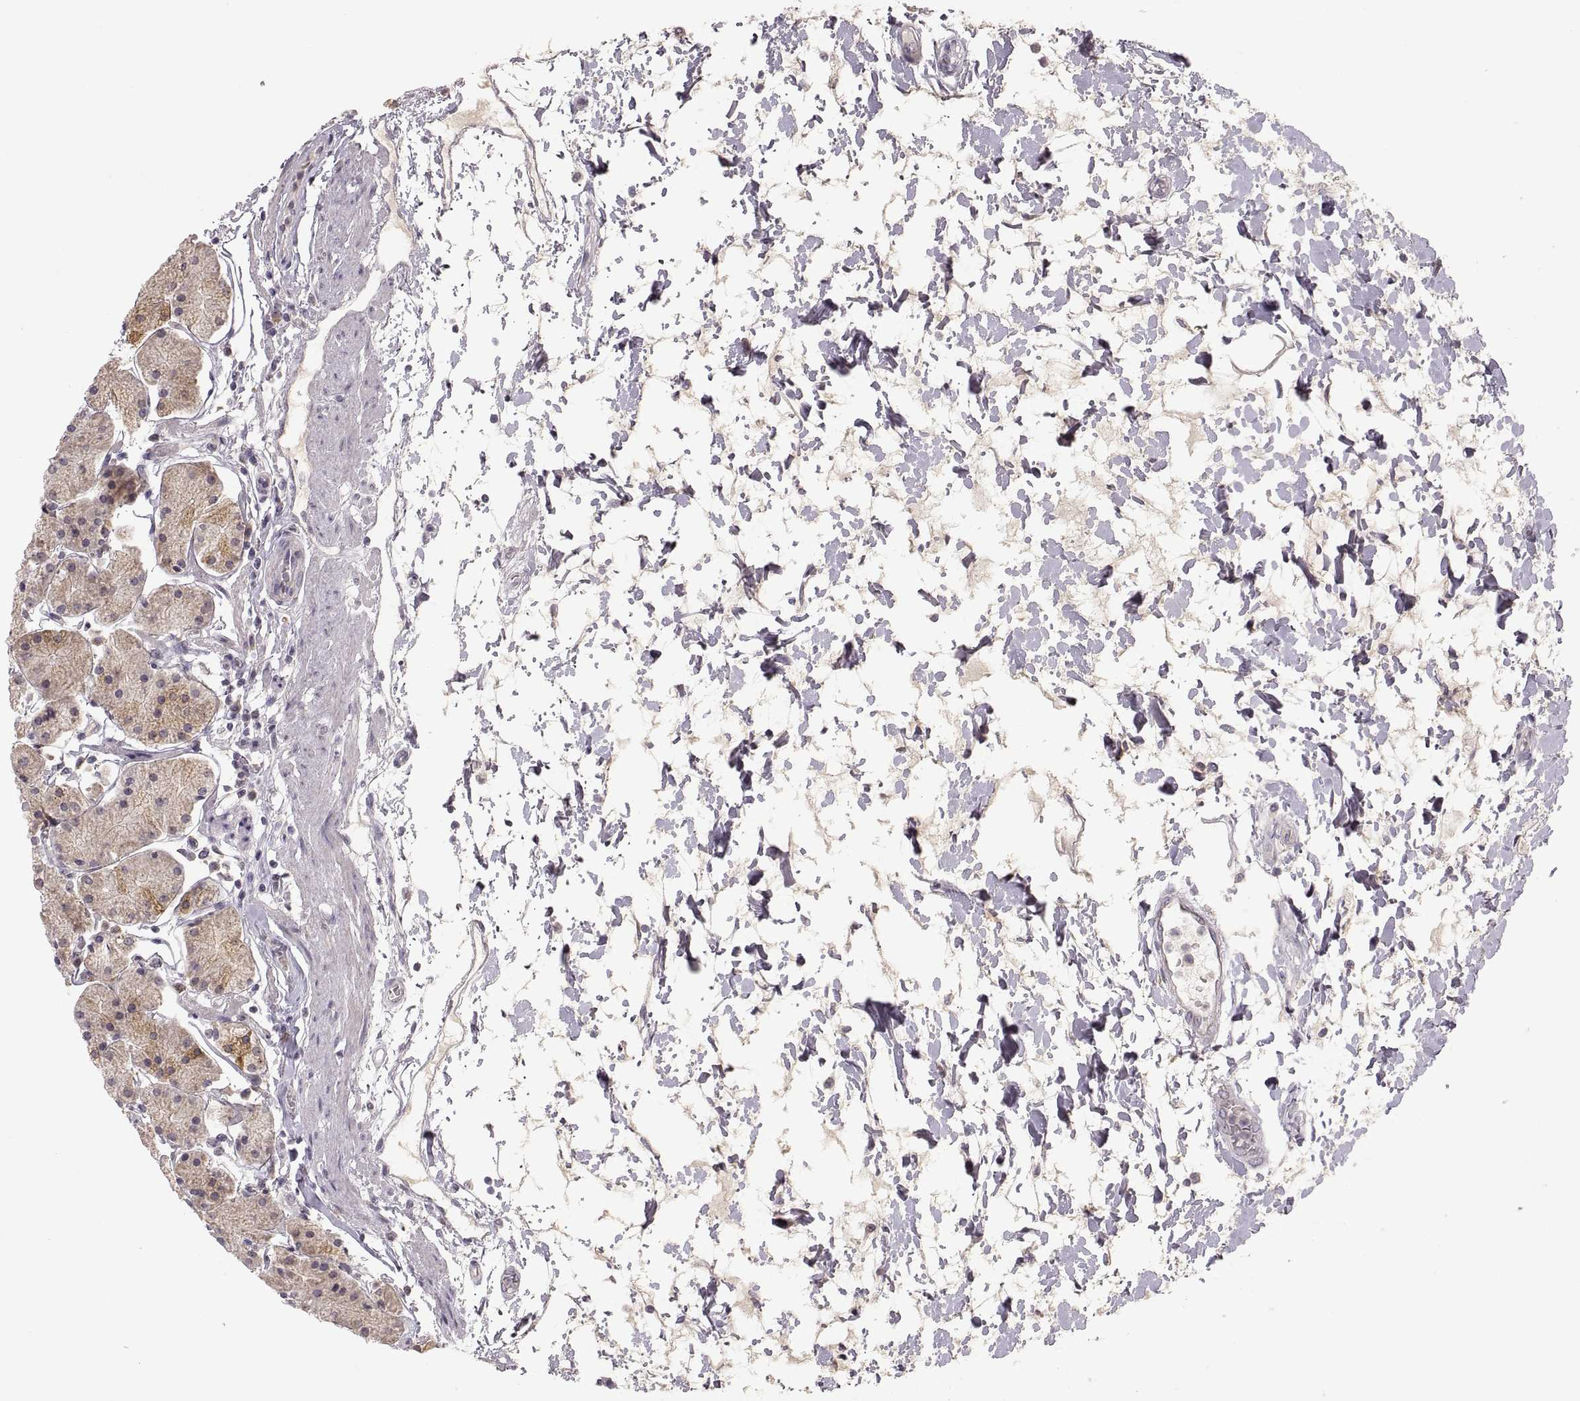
{"staining": {"intensity": "strong", "quantity": "<25%", "location": "cytoplasmic/membranous"}, "tissue": "stomach", "cell_type": "Glandular cells", "image_type": "normal", "snomed": [{"axis": "morphology", "description": "Normal tissue, NOS"}, {"axis": "topography", "description": "Stomach"}], "caption": "Immunohistochemistry (IHC) micrograph of unremarkable stomach: human stomach stained using immunohistochemistry (IHC) demonstrates medium levels of strong protein expression localized specifically in the cytoplasmic/membranous of glandular cells, appearing as a cytoplasmic/membranous brown color.", "gene": "HMGCR", "patient": {"sex": "male", "age": 54}}